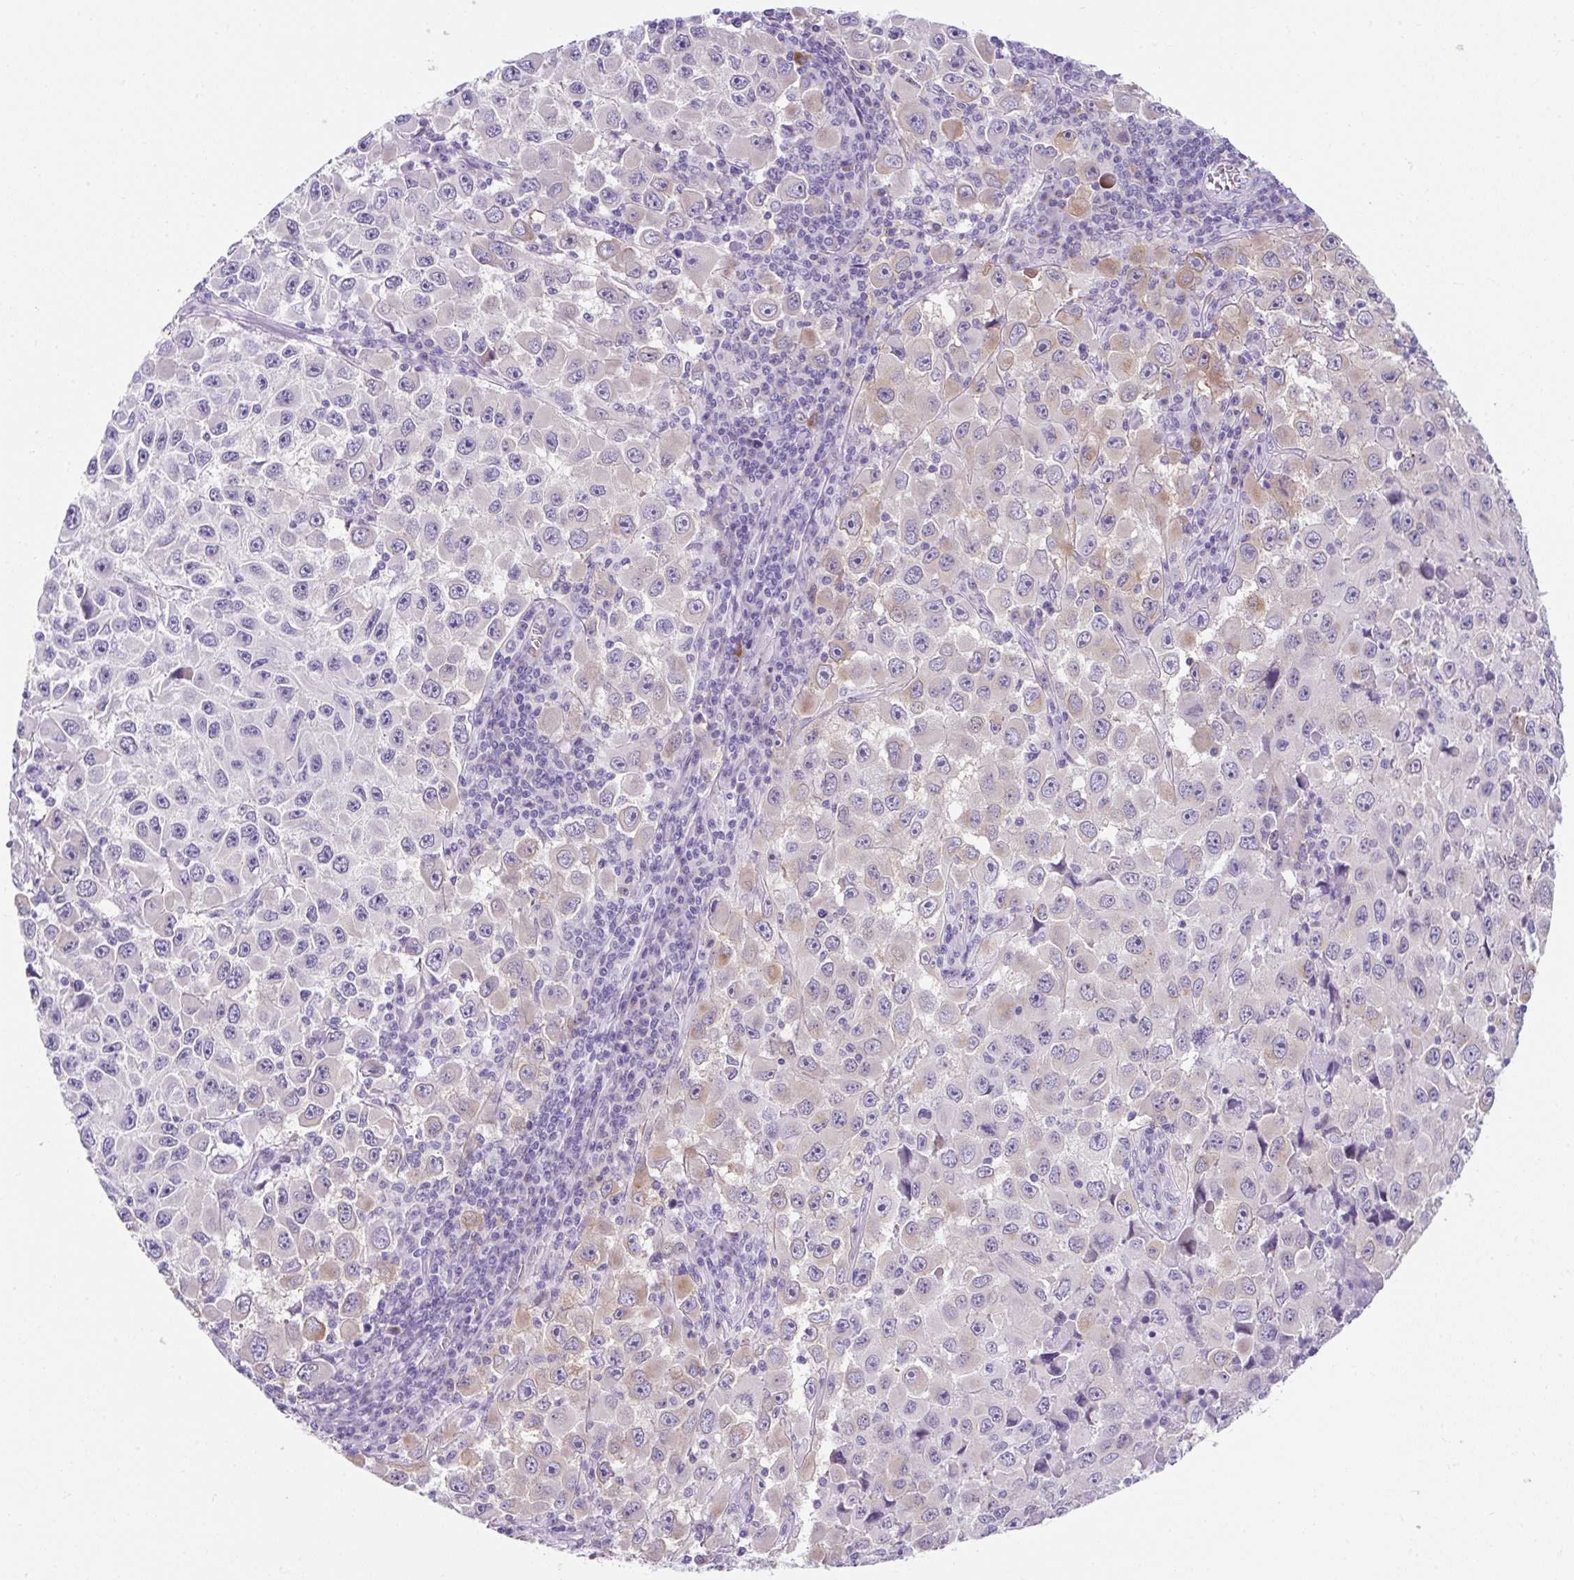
{"staining": {"intensity": "weak", "quantity": "<25%", "location": "cytoplasmic/membranous"}, "tissue": "melanoma", "cell_type": "Tumor cells", "image_type": "cancer", "snomed": [{"axis": "morphology", "description": "Malignant melanoma, Metastatic site"}, {"axis": "topography", "description": "Lymph node"}], "caption": "Immunohistochemical staining of malignant melanoma (metastatic site) shows no significant expression in tumor cells.", "gene": "GOLGA8A", "patient": {"sex": "female", "age": 67}}